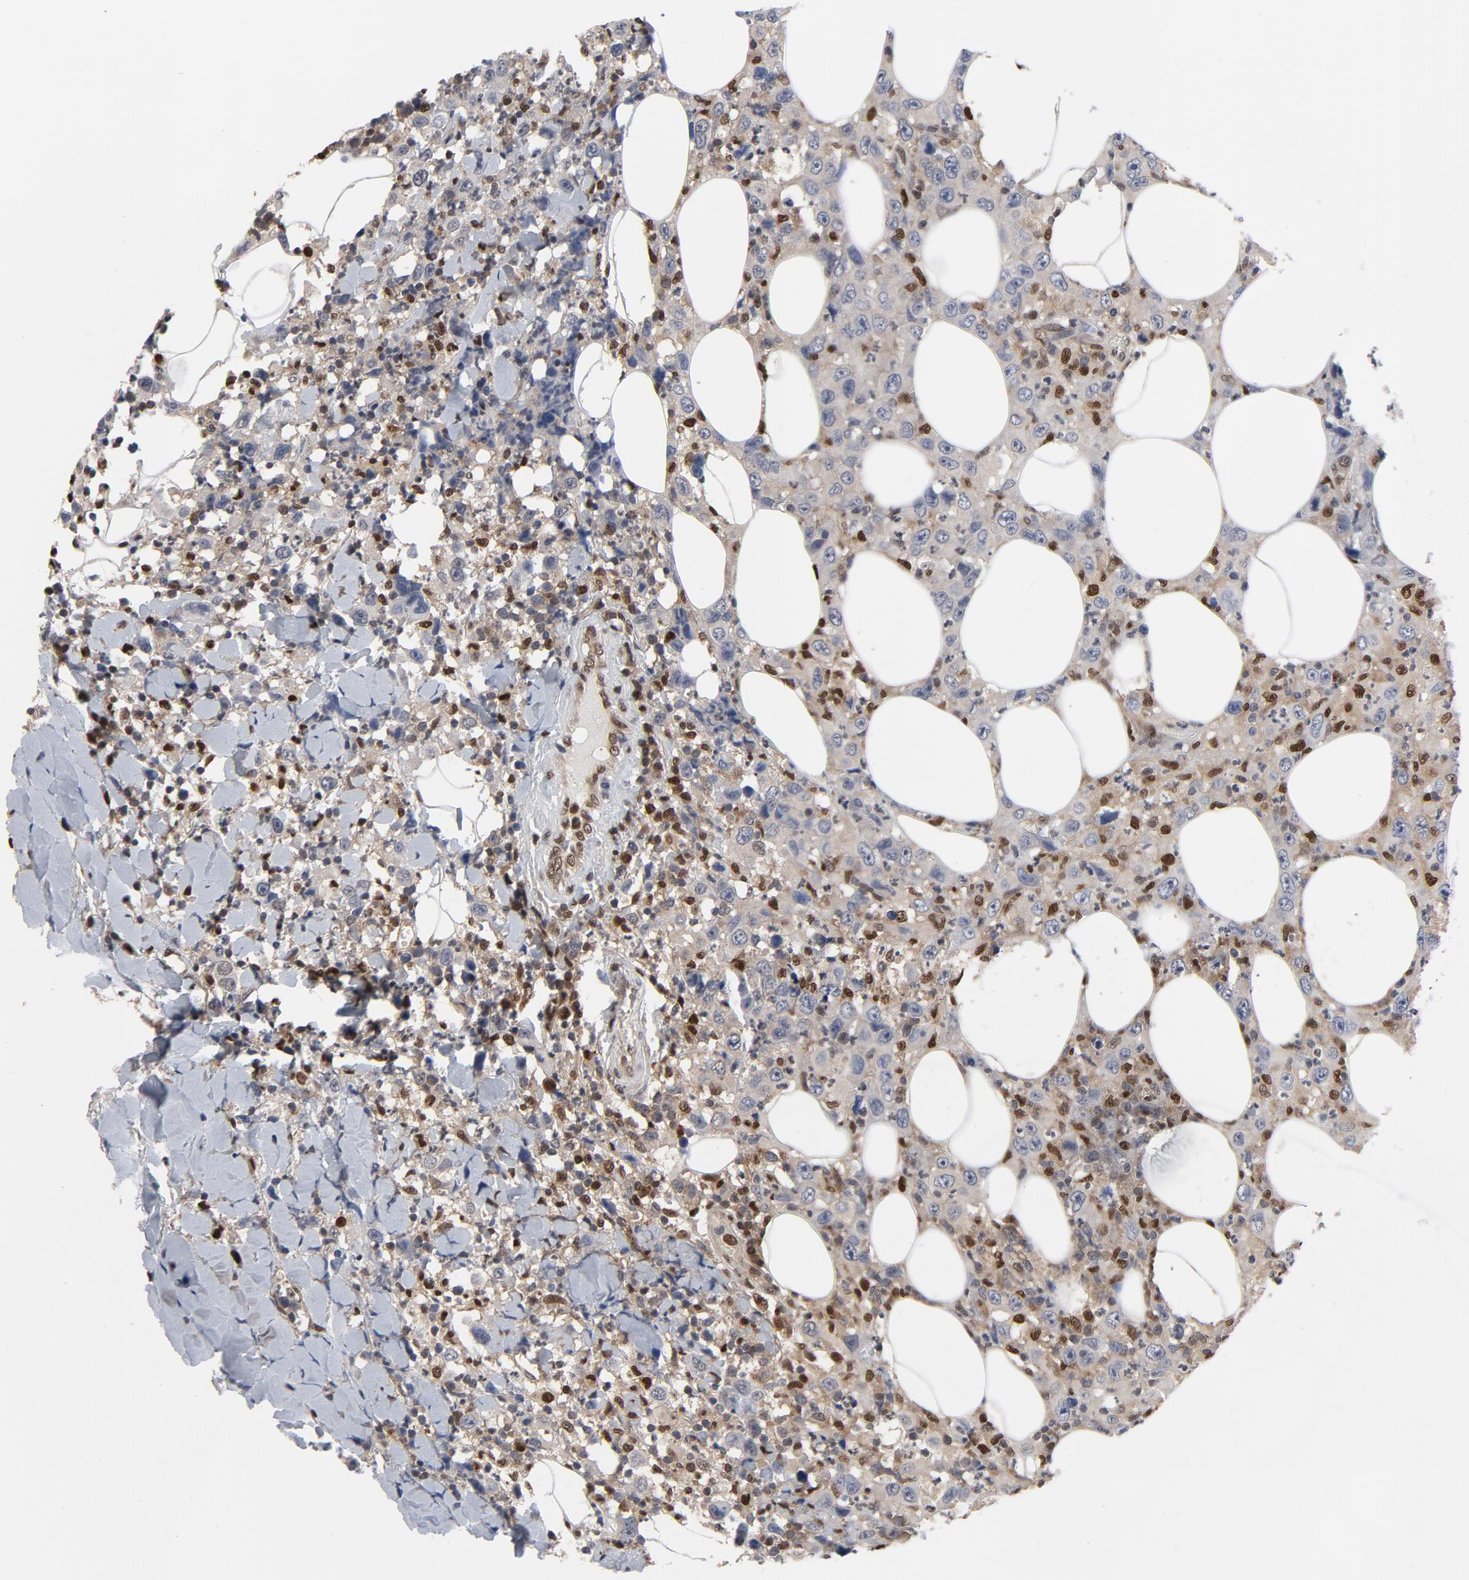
{"staining": {"intensity": "strong", "quantity": "<25%", "location": "nuclear"}, "tissue": "thyroid cancer", "cell_type": "Tumor cells", "image_type": "cancer", "snomed": [{"axis": "morphology", "description": "Carcinoma, NOS"}, {"axis": "topography", "description": "Thyroid gland"}], "caption": "Thyroid cancer (carcinoma) stained with IHC reveals strong nuclear expression in approximately <25% of tumor cells. (DAB IHC with brightfield microscopy, high magnification).", "gene": "NFKB1", "patient": {"sex": "female", "age": 77}}